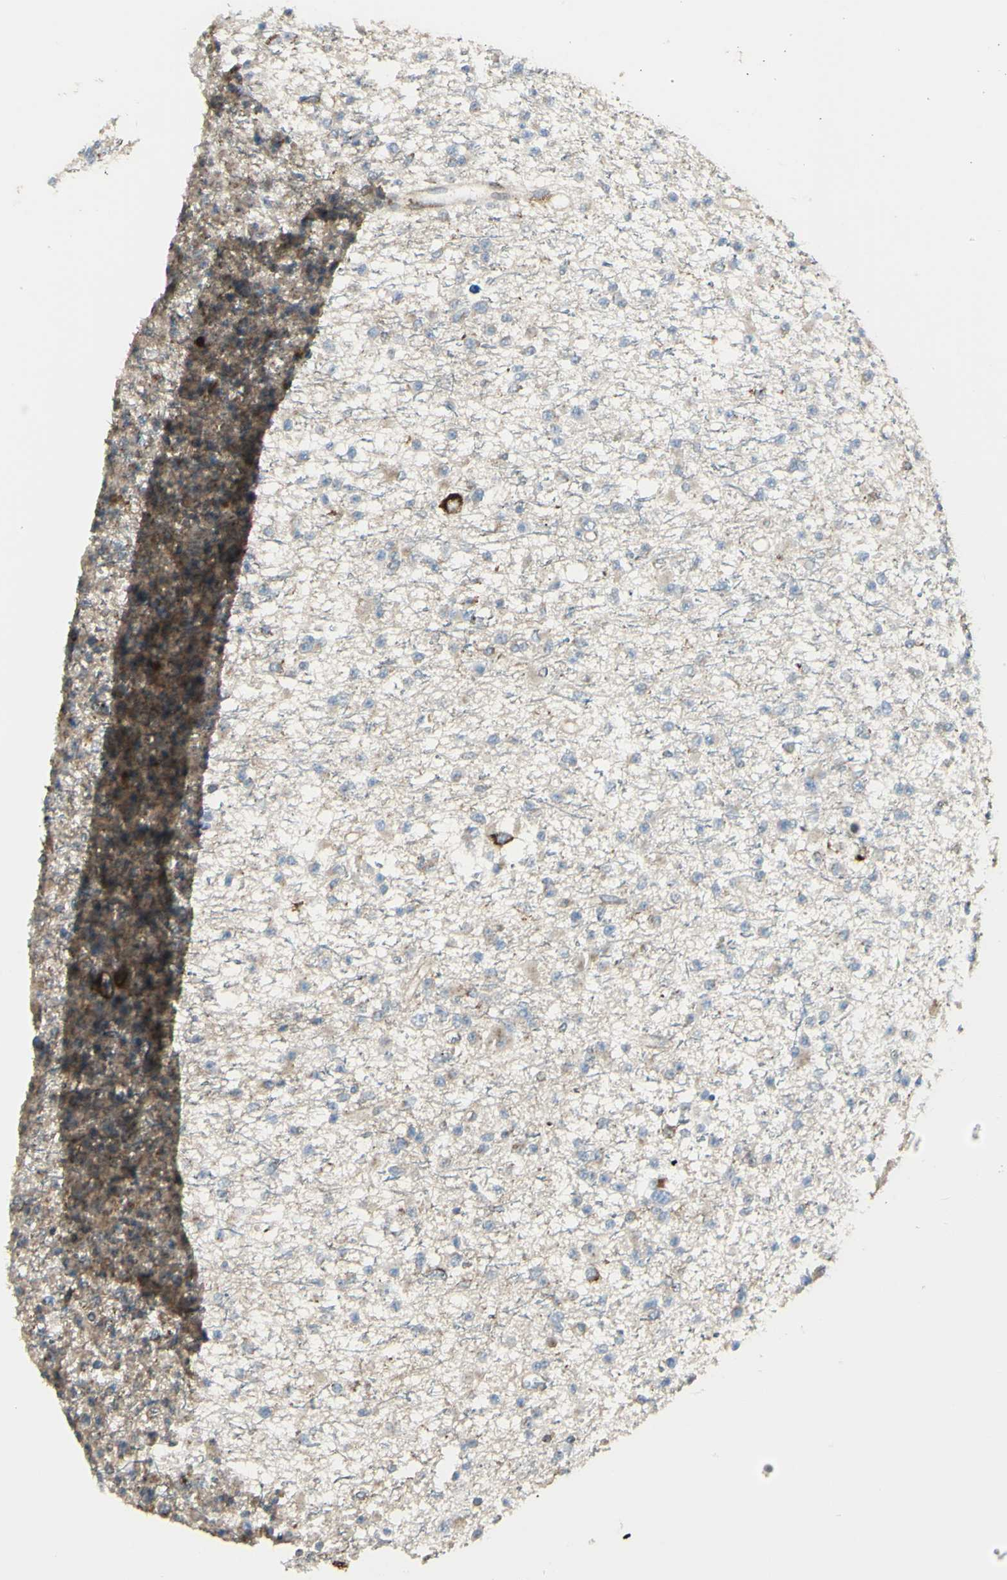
{"staining": {"intensity": "weak", "quantity": "<25%", "location": "cytoplasmic/membranous"}, "tissue": "glioma", "cell_type": "Tumor cells", "image_type": "cancer", "snomed": [{"axis": "morphology", "description": "Glioma, malignant, Low grade"}, {"axis": "topography", "description": "Brain"}], "caption": "This is an immunohistochemistry (IHC) photomicrograph of low-grade glioma (malignant). There is no expression in tumor cells.", "gene": "NAPA", "patient": {"sex": "female", "age": 22}}